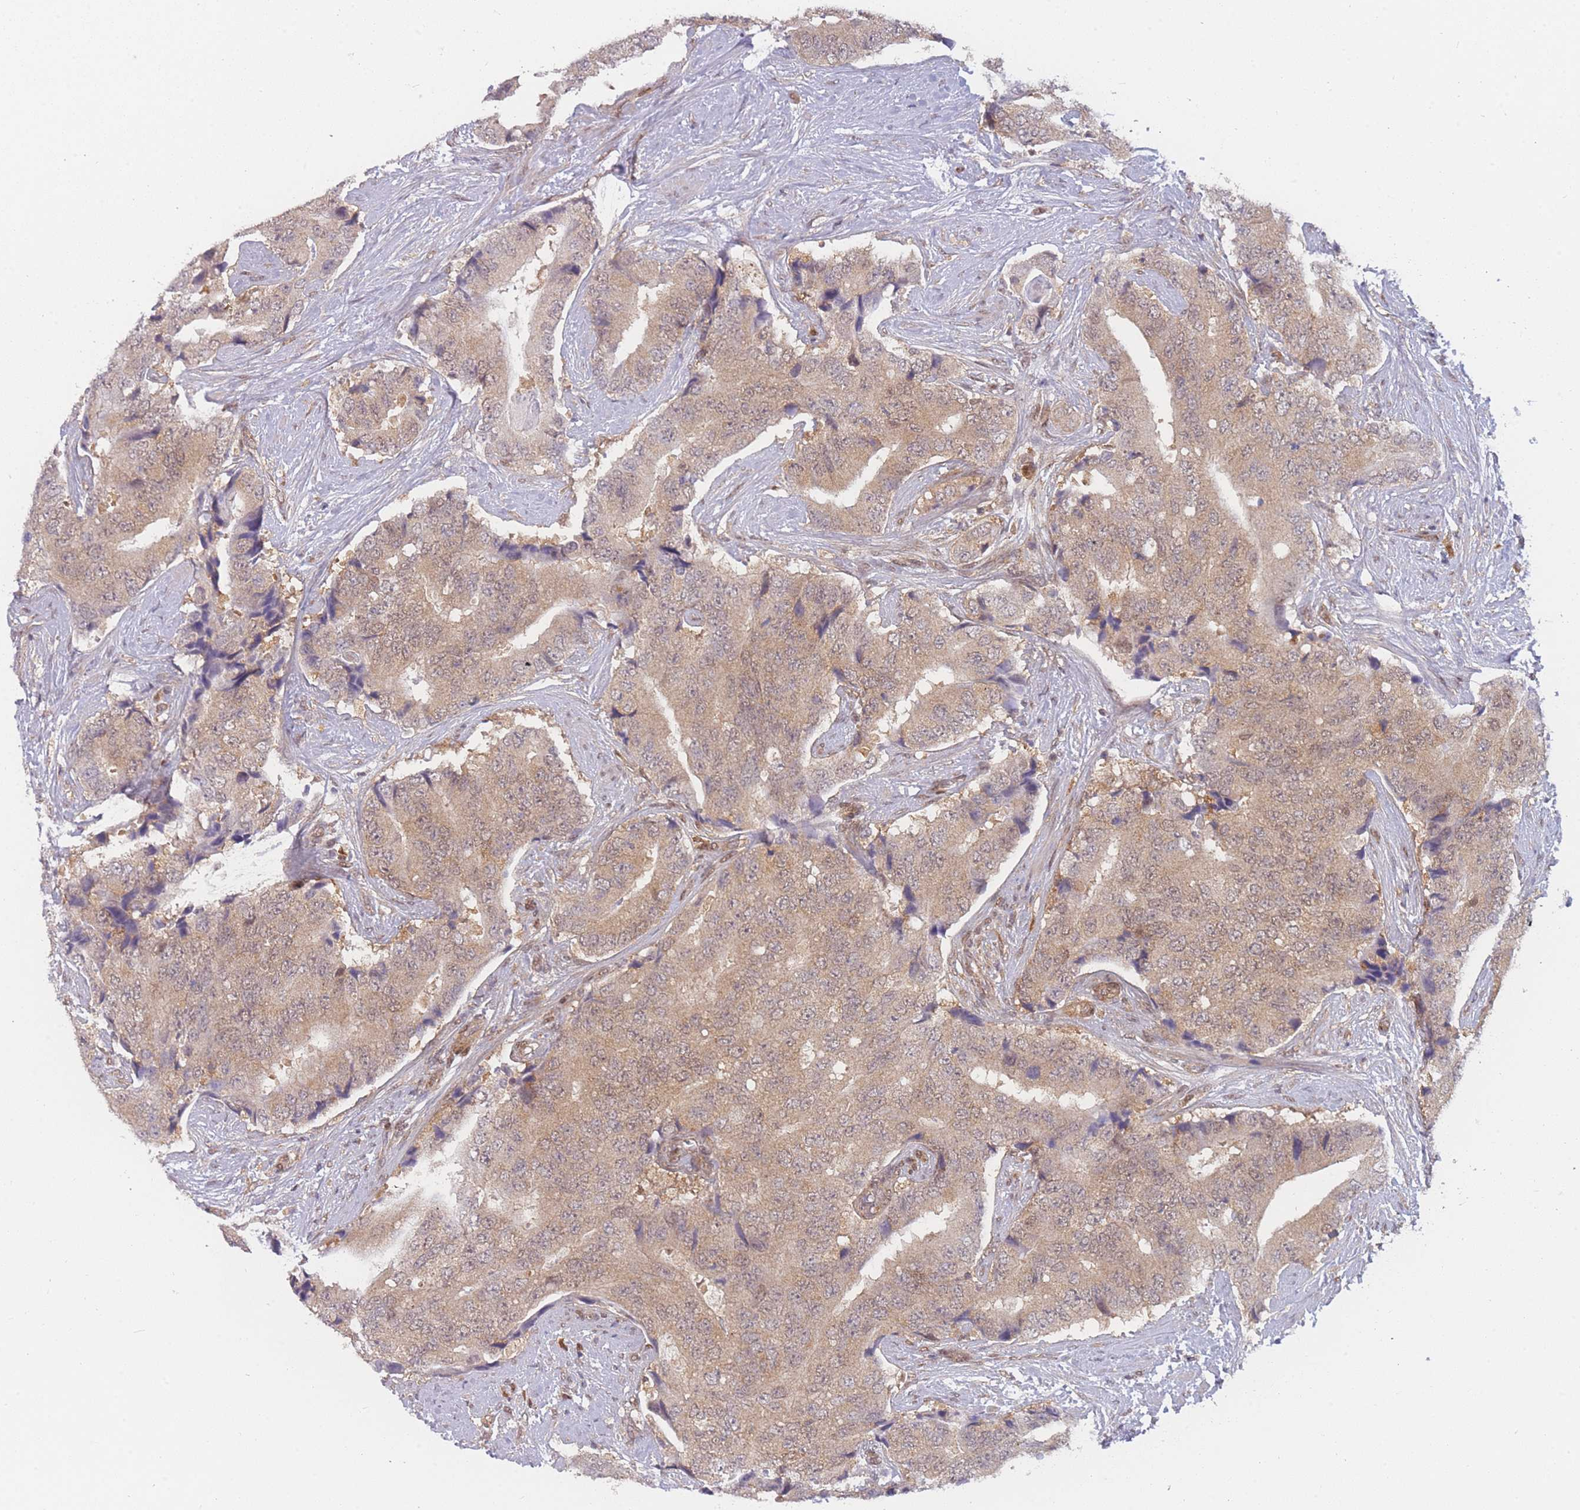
{"staining": {"intensity": "weak", "quantity": "25%-75%", "location": "cytoplasmic/membranous"}, "tissue": "prostate cancer", "cell_type": "Tumor cells", "image_type": "cancer", "snomed": [{"axis": "morphology", "description": "Adenocarcinoma, High grade"}, {"axis": "topography", "description": "Prostate"}], "caption": "Adenocarcinoma (high-grade) (prostate) stained for a protein (brown) reveals weak cytoplasmic/membranous positive staining in approximately 25%-75% of tumor cells.", "gene": "MRI1", "patient": {"sex": "male", "age": 70}}